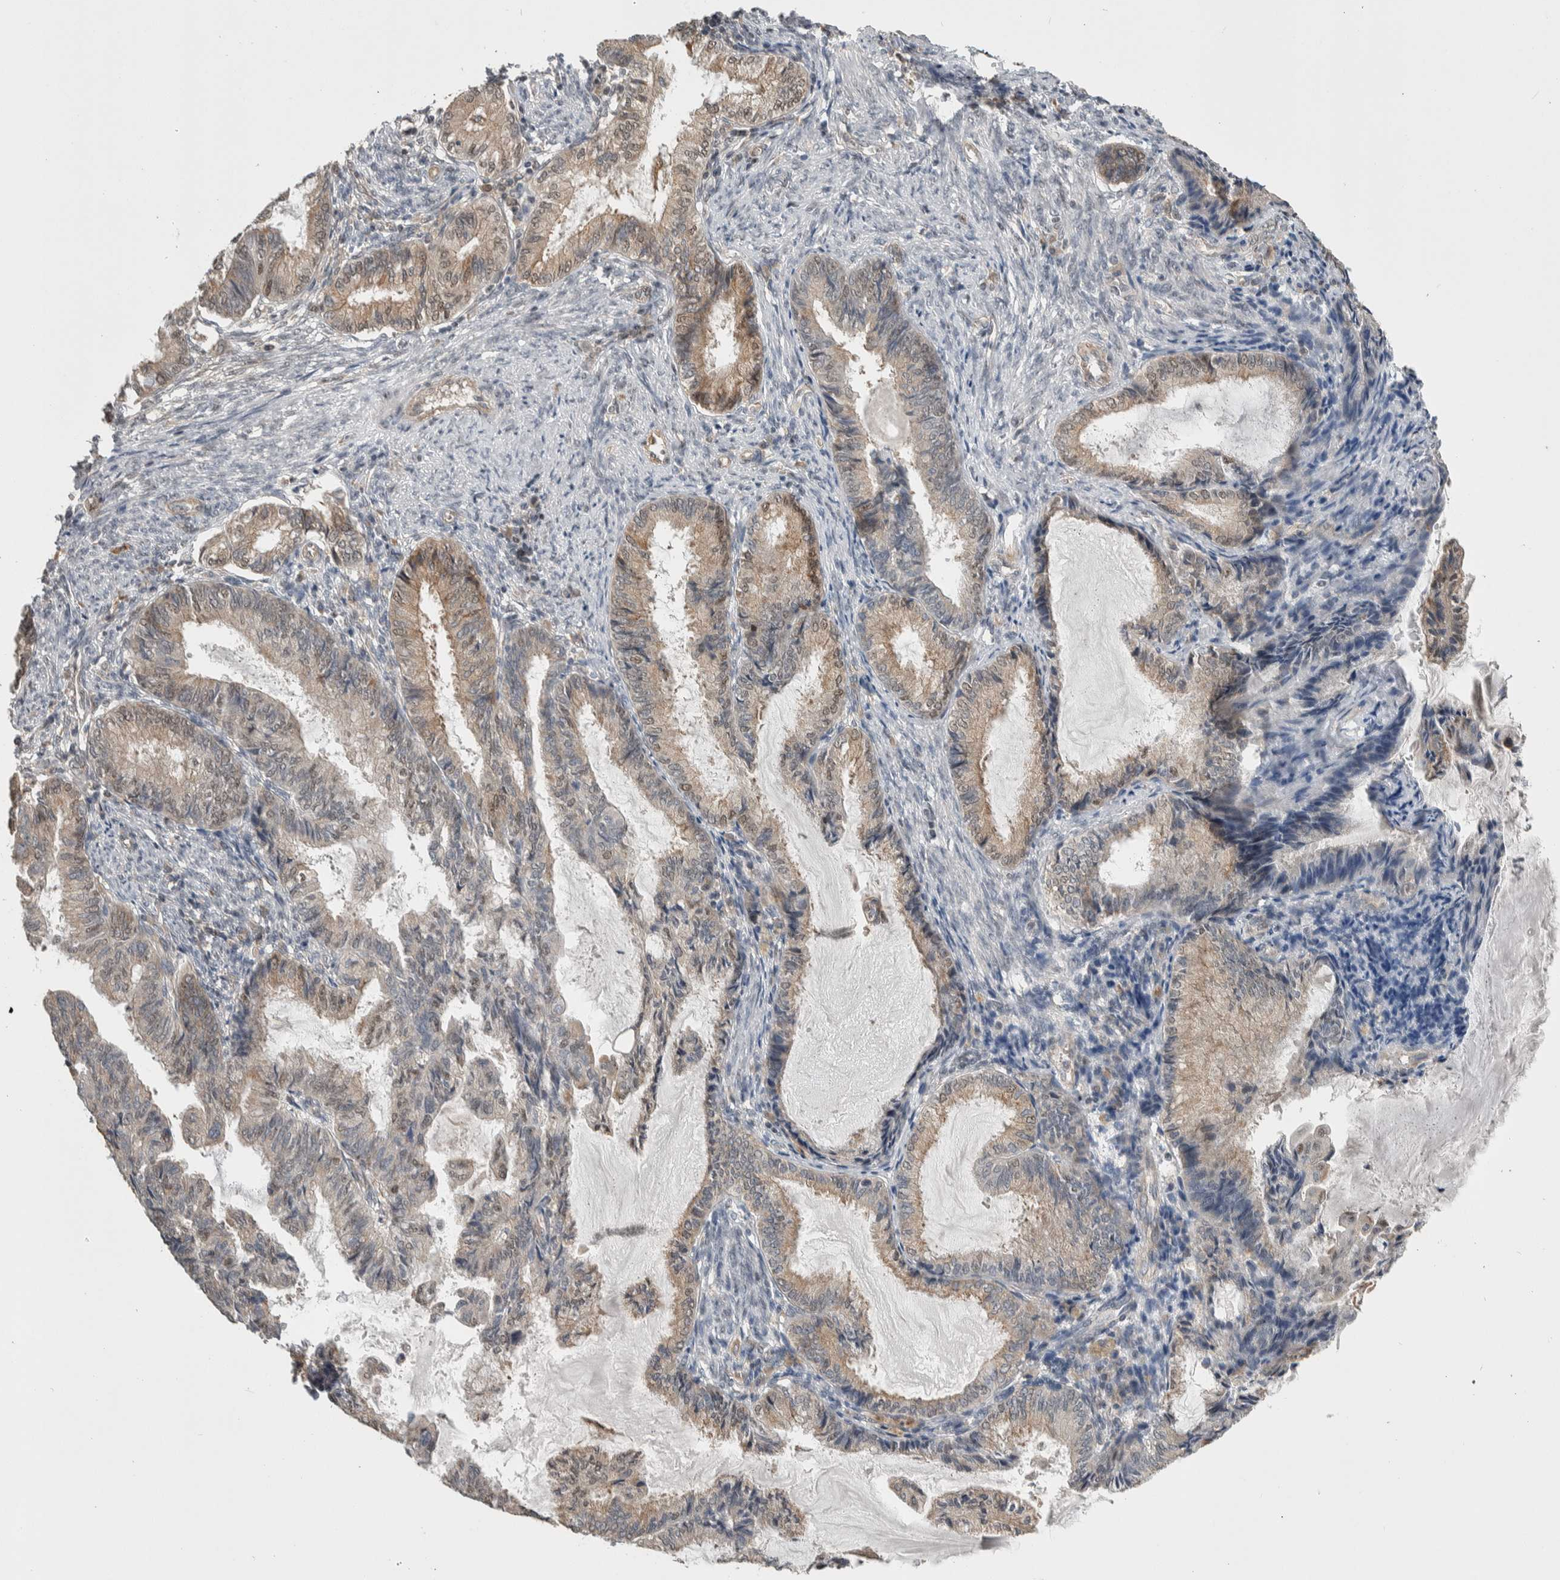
{"staining": {"intensity": "weak", "quantity": ">75%", "location": "cytoplasmic/membranous"}, "tissue": "endometrial cancer", "cell_type": "Tumor cells", "image_type": "cancer", "snomed": [{"axis": "morphology", "description": "Adenocarcinoma, NOS"}, {"axis": "topography", "description": "Endometrium"}], "caption": "Protein staining of endometrial cancer tissue shows weak cytoplasmic/membranous positivity in approximately >75% of tumor cells.", "gene": "PRDM4", "patient": {"sex": "female", "age": 86}}